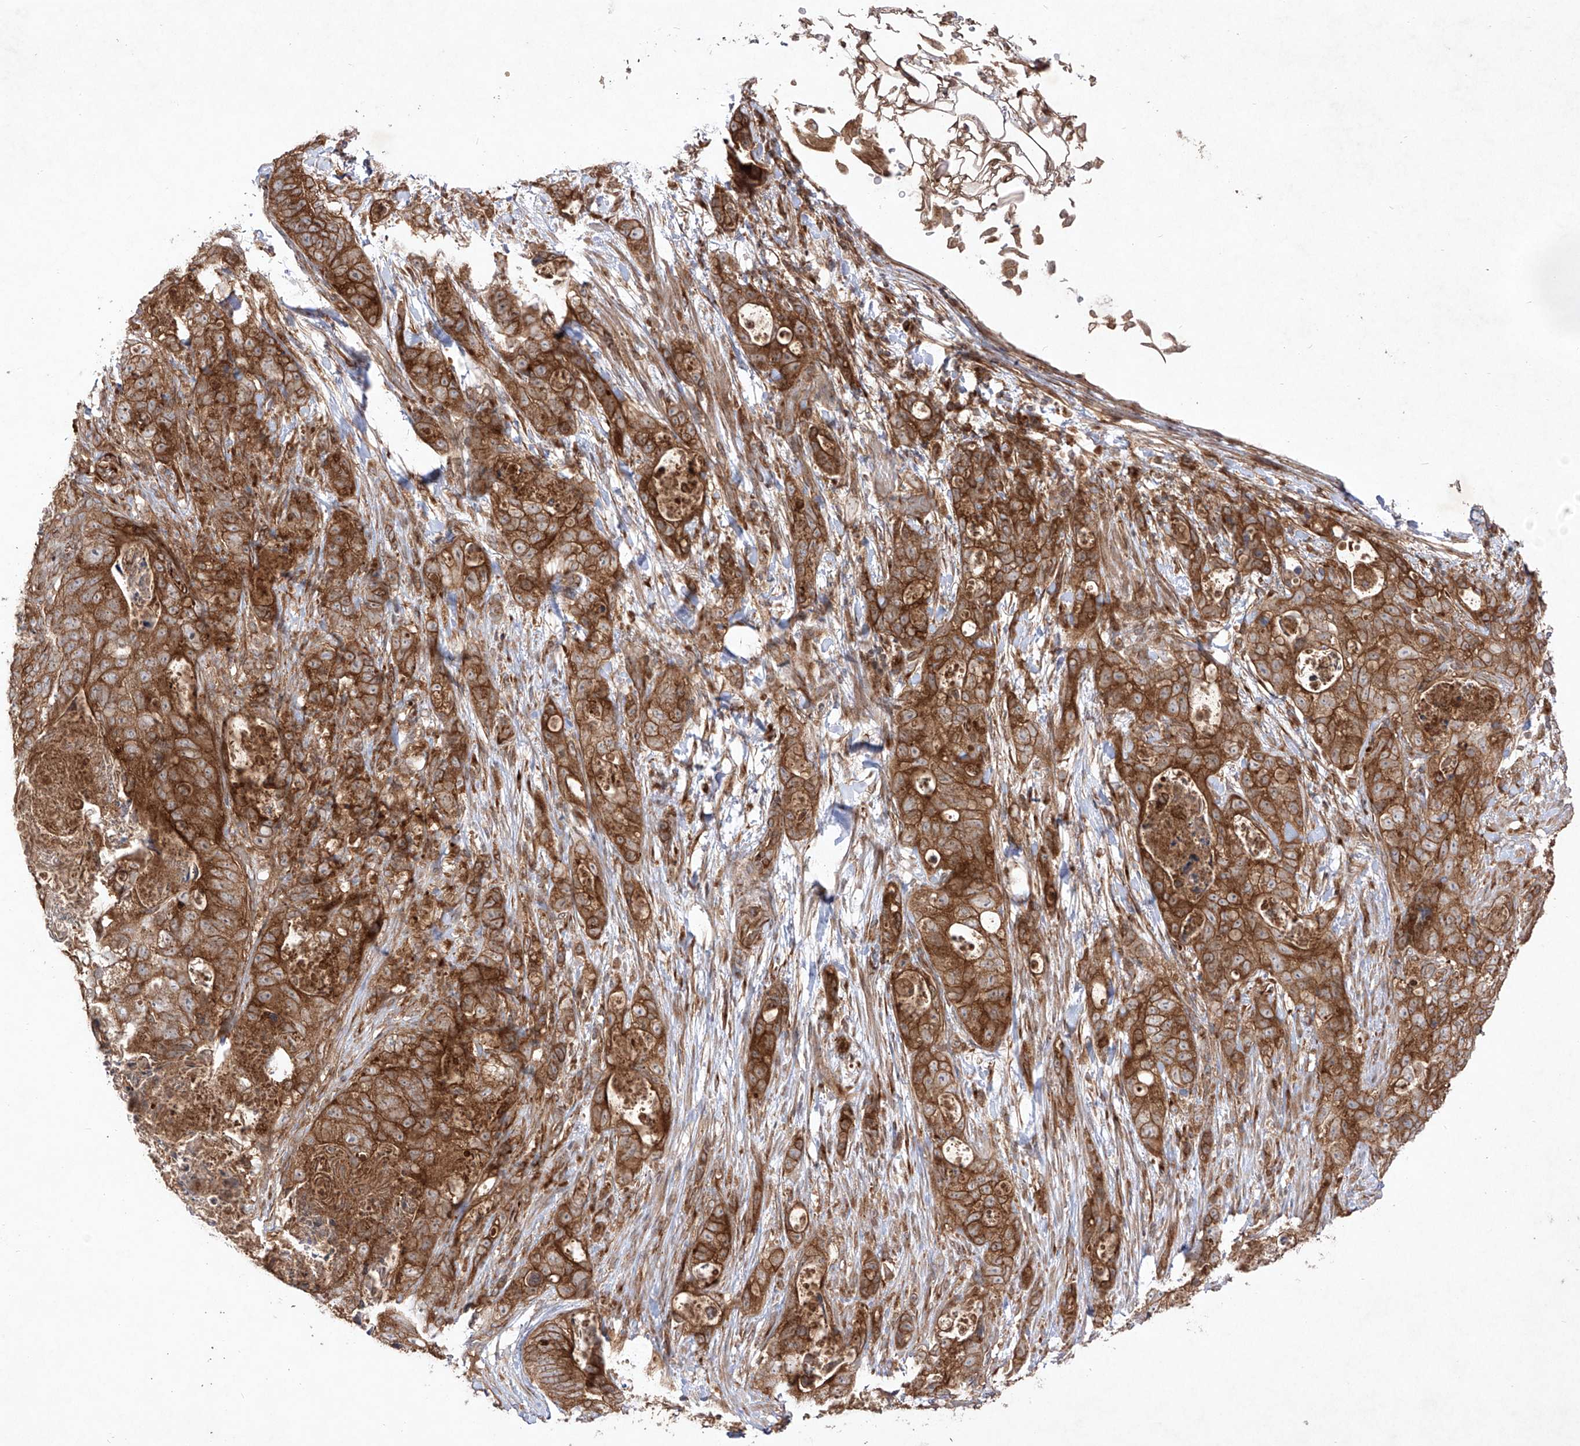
{"staining": {"intensity": "strong", "quantity": ">75%", "location": "cytoplasmic/membranous"}, "tissue": "stomach cancer", "cell_type": "Tumor cells", "image_type": "cancer", "snomed": [{"axis": "morphology", "description": "Normal tissue, NOS"}, {"axis": "morphology", "description": "Adenocarcinoma, NOS"}, {"axis": "topography", "description": "Stomach"}], "caption": "This is a histology image of immunohistochemistry staining of stomach adenocarcinoma, which shows strong positivity in the cytoplasmic/membranous of tumor cells.", "gene": "YKT6", "patient": {"sex": "female", "age": 89}}